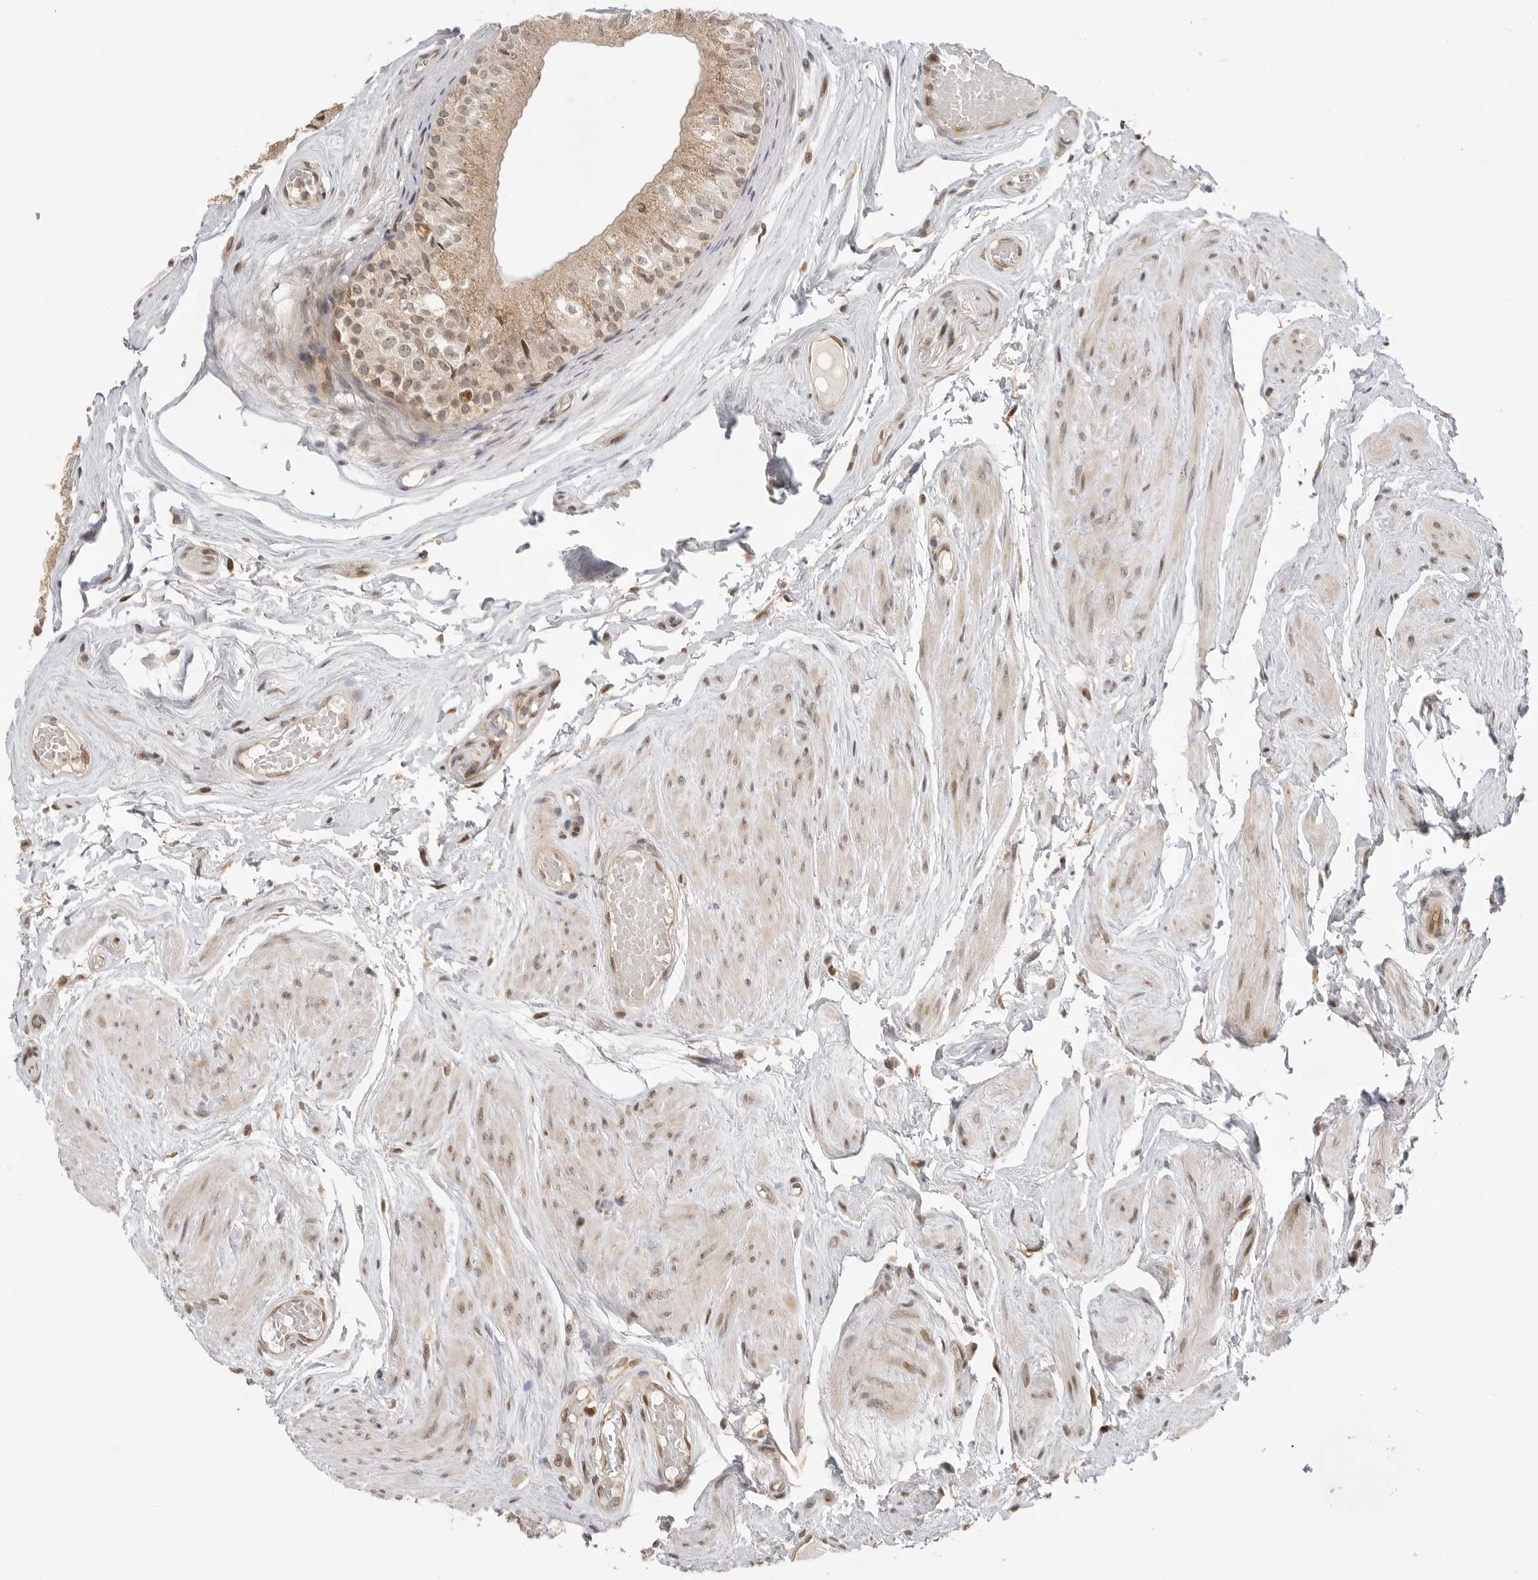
{"staining": {"intensity": "weak", "quantity": ">75%", "location": "cytoplasmic/membranous,nuclear"}, "tissue": "epididymis", "cell_type": "Glandular cells", "image_type": "normal", "snomed": [{"axis": "morphology", "description": "Normal tissue, NOS"}, {"axis": "topography", "description": "Epididymis"}], "caption": "Epididymis stained for a protein reveals weak cytoplasmic/membranous,nuclear positivity in glandular cells. The protein of interest is shown in brown color, while the nuclei are stained blue.", "gene": "ALKAL1", "patient": {"sex": "male", "age": 79}}